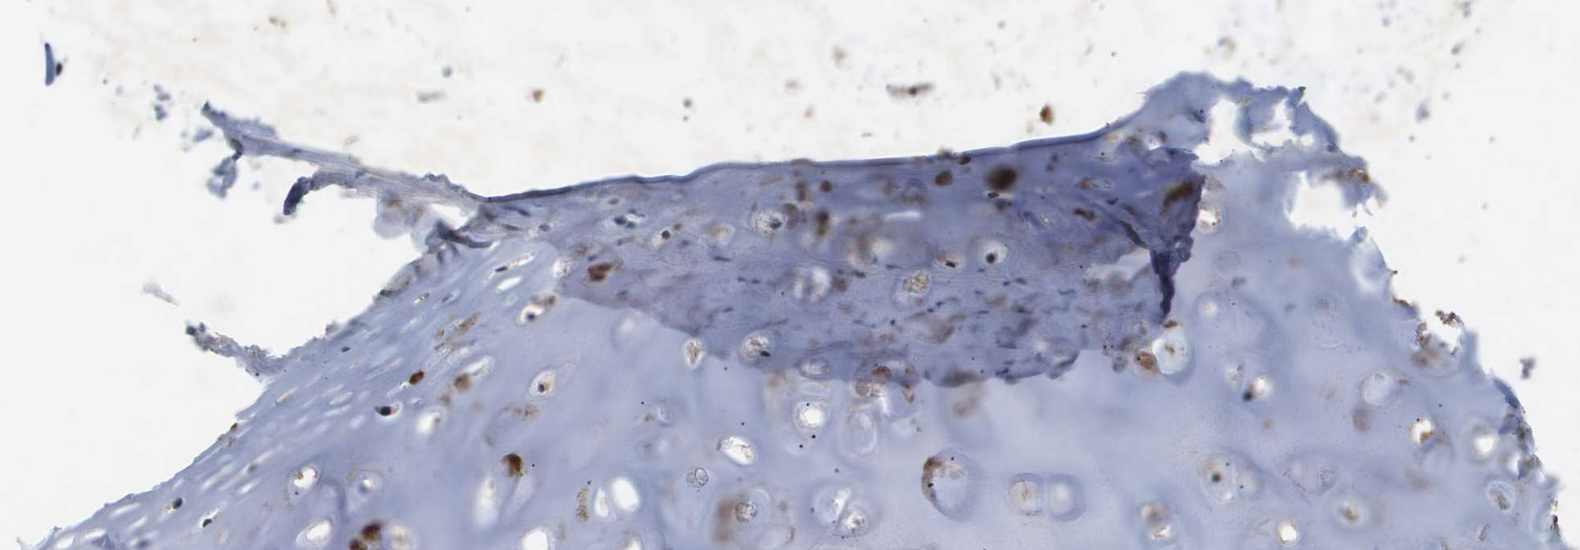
{"staining": {"intensity": "weak", "quantity": ">75%", "location": "cytoplasmic/membranous"}, "tissue": "adipose tissue", "cell_type": "Adipocytes", "image_type": "normal", "snomed": [{"axis": "morphology", "description": "Normal tissue, NOS"}, {"axis": "topography", "description": "Cartilage tissue"}, {"axis": "topography", "description": "Bronchus"}], "caption": "Brown immunohistochemical staining in unremarkable adipose tissue displays weak cytoplasmic/membranous expression in approximately >75% of adipocytes. The protein of interest is stained brown, and the nuclei are stained in blue (DAB IHC with brightfield microscopy, high magnification).", "gene": "ERG", "patient": {"sex": "female", "age": 73}}